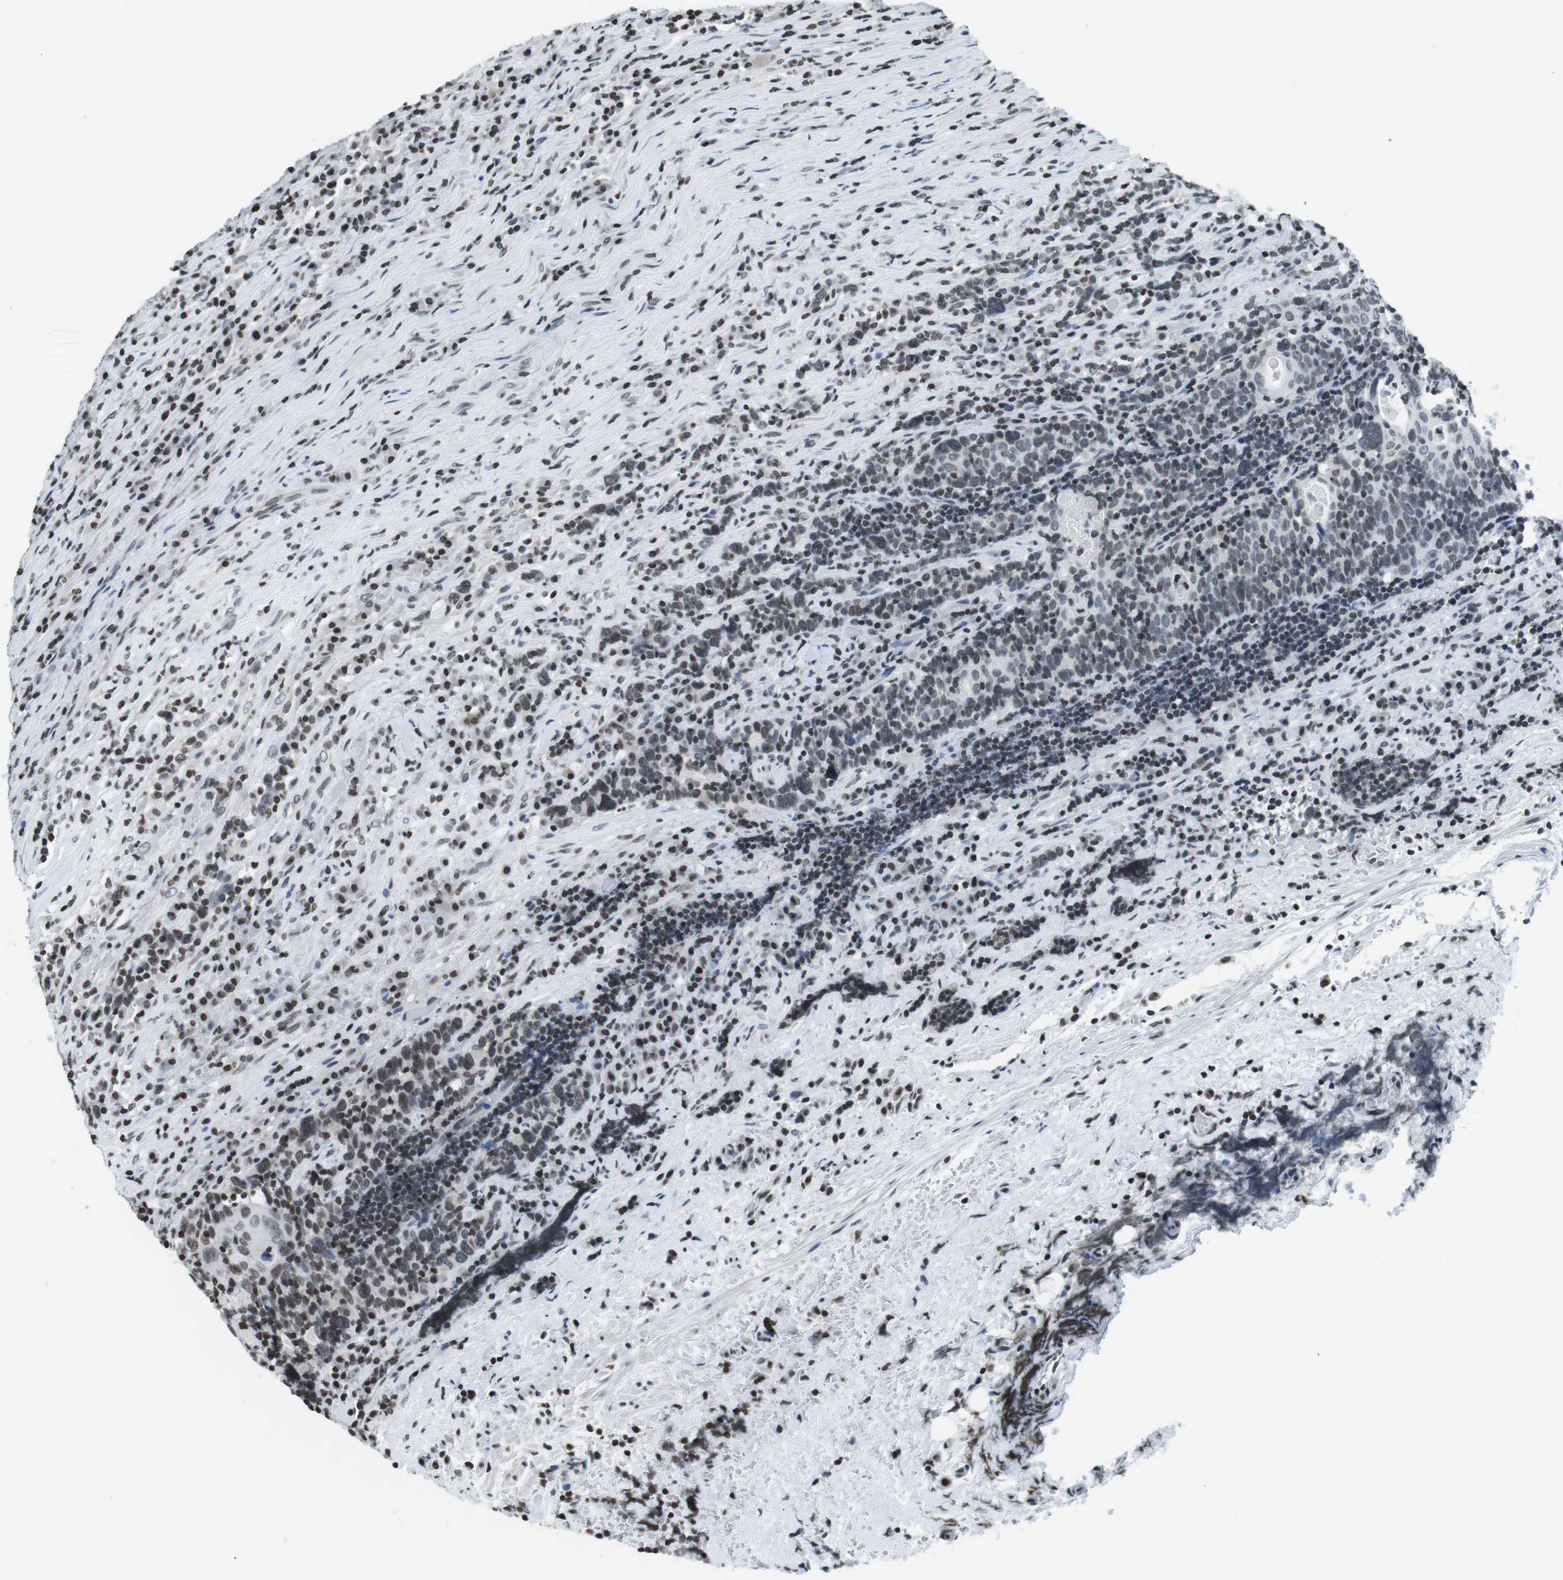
{"staining": {"intensity": "weak", "quantity": "25%-75%", "location": "nuclear"}, "tissue": "head and neck cancer", "cell_type": "Tumor cells", "image_type": "cancer", "snomed": [{"axis": "morphology", "description": "Squamous cell carcinoma, NOS"}, {"axis": "morphology", "description": "Squamous cell carcinoma, metastatic, NOS"}, {"axis": "topography", "description": "Lymph node"}, {"axis": "topography", "description": "Head-Neck"}], "caption": "Immunohistochemical staining of head and neck squamous cell carcinoma reveals low levels of weak nuclear staining in about 25%-75% of tumor cells.", "gene": "E2F2", "patient": {"sex": "male", "age": 62}}